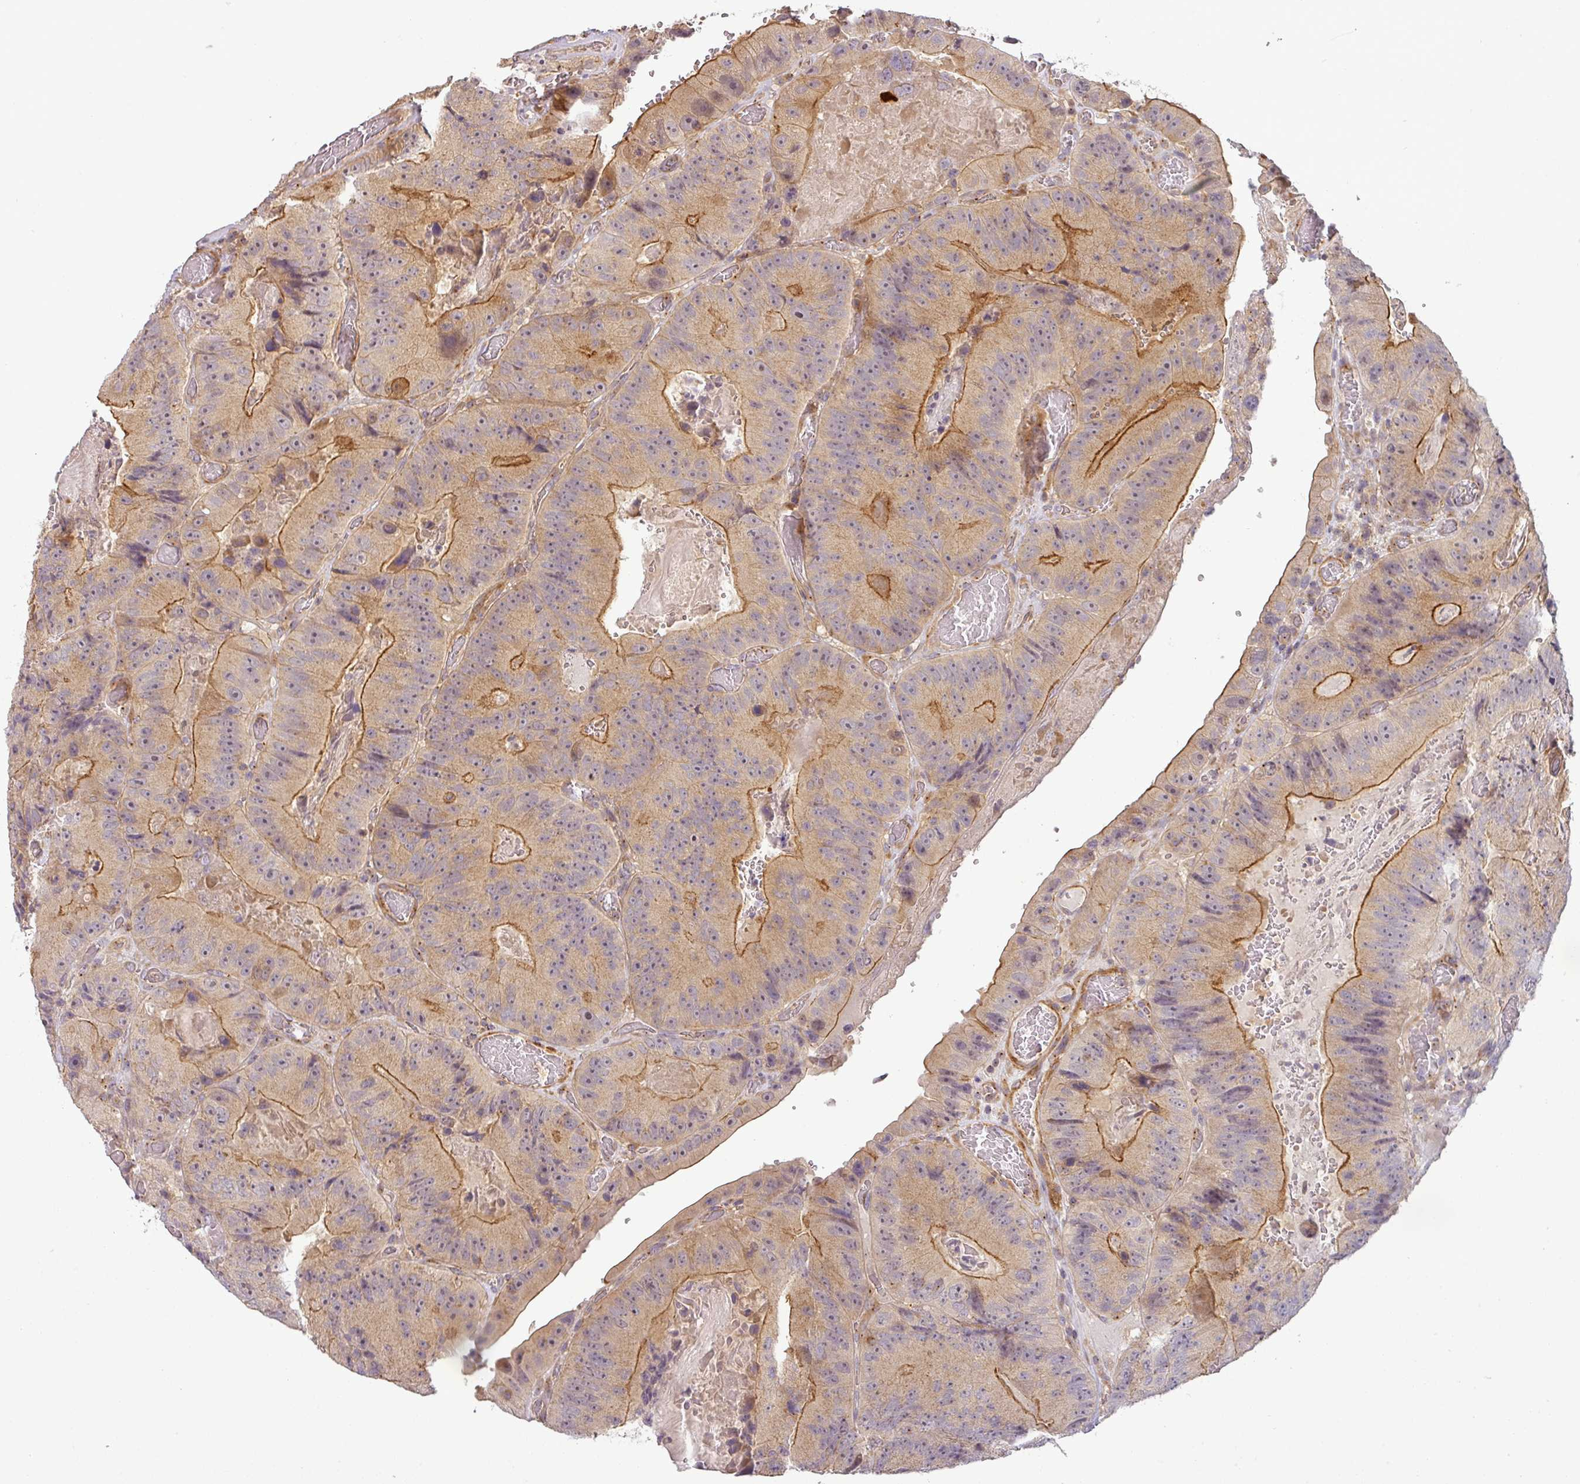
{"staining": {"intensity": "moderate", "quantity": "25%-75%", "location": "cytoplasmic/membranous"}, "tissue": "colorectal cancer", "cell_type": "Tumor cells", "image_type": "cancer", "snomed": [{"axis": "morphology", "description": "Adenocarcinoma, NOS"}, {"axis": "topography", "description": "Colon"}], "caption": "A micrograph of colorectal adenocarcinoma stained for a protein exhibits moderate cytoplasmic/membranous brown staining in tumor cells. Nuclei are stained in blue.", "gene": "NIN", "patient": {"sex": "female", "age": 86}}